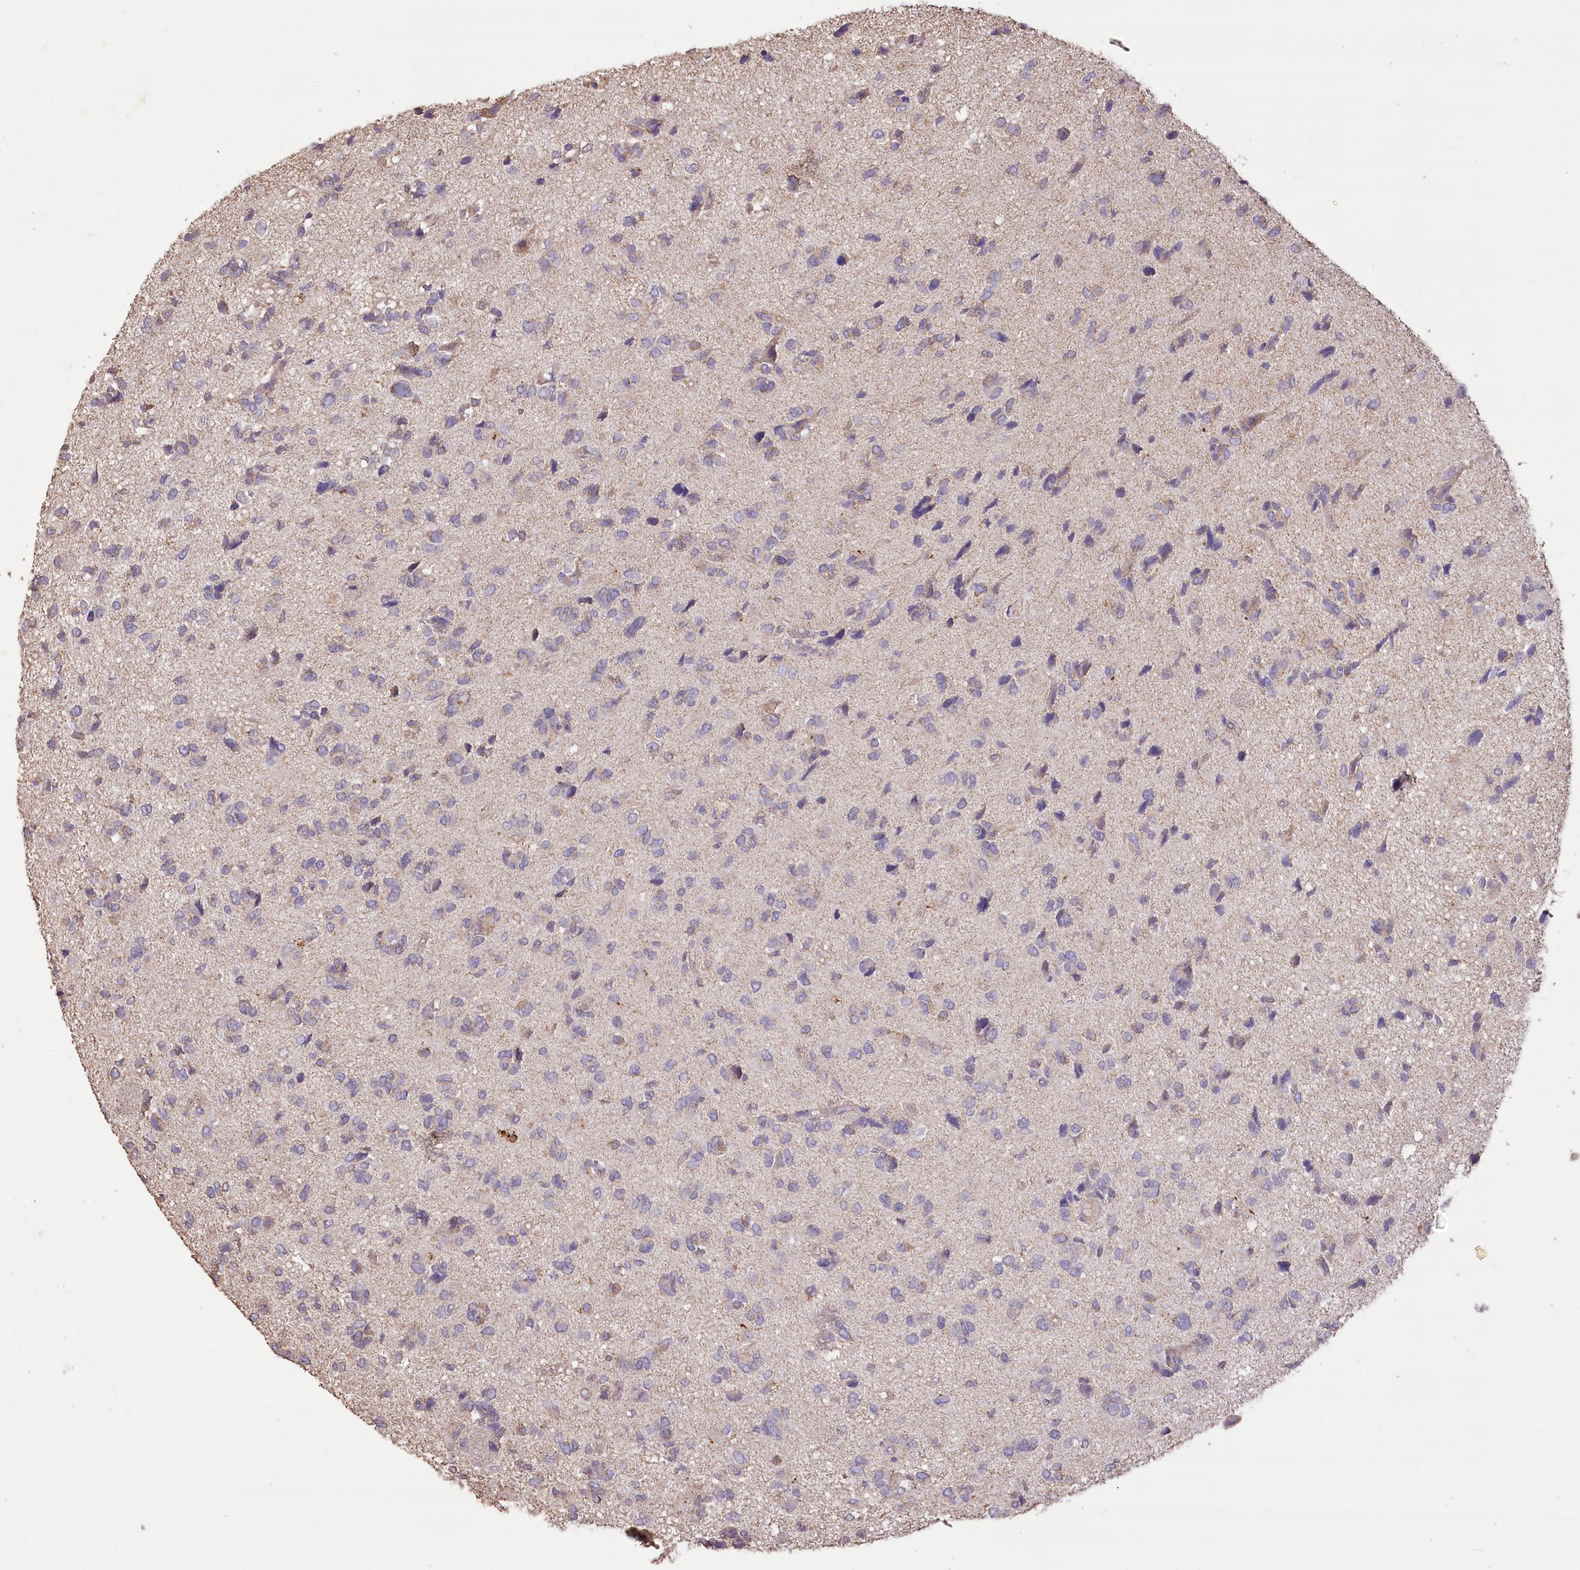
{"staining": {"intensity": "weak", "quantity": "25%-75%", "location": "cytoplasmic/membranous"}, "tissue": "glioma", "cell_type": "Tumor cells", "image_type": "cancer", "snomed": [{"axis": "morphology", "description": "Glioma, malignant, High grade"}, {"axis": "topography", "description": "Brain"}], "caption": "This histopathology image demonstrates IHC staining of human malignant high-grade glioma, with low weak cytoplasmic/membranous expression in about 25%-75% of tumor cells.", "gene": "IREB2", "patient": {"sex": "female", "age": 59}}